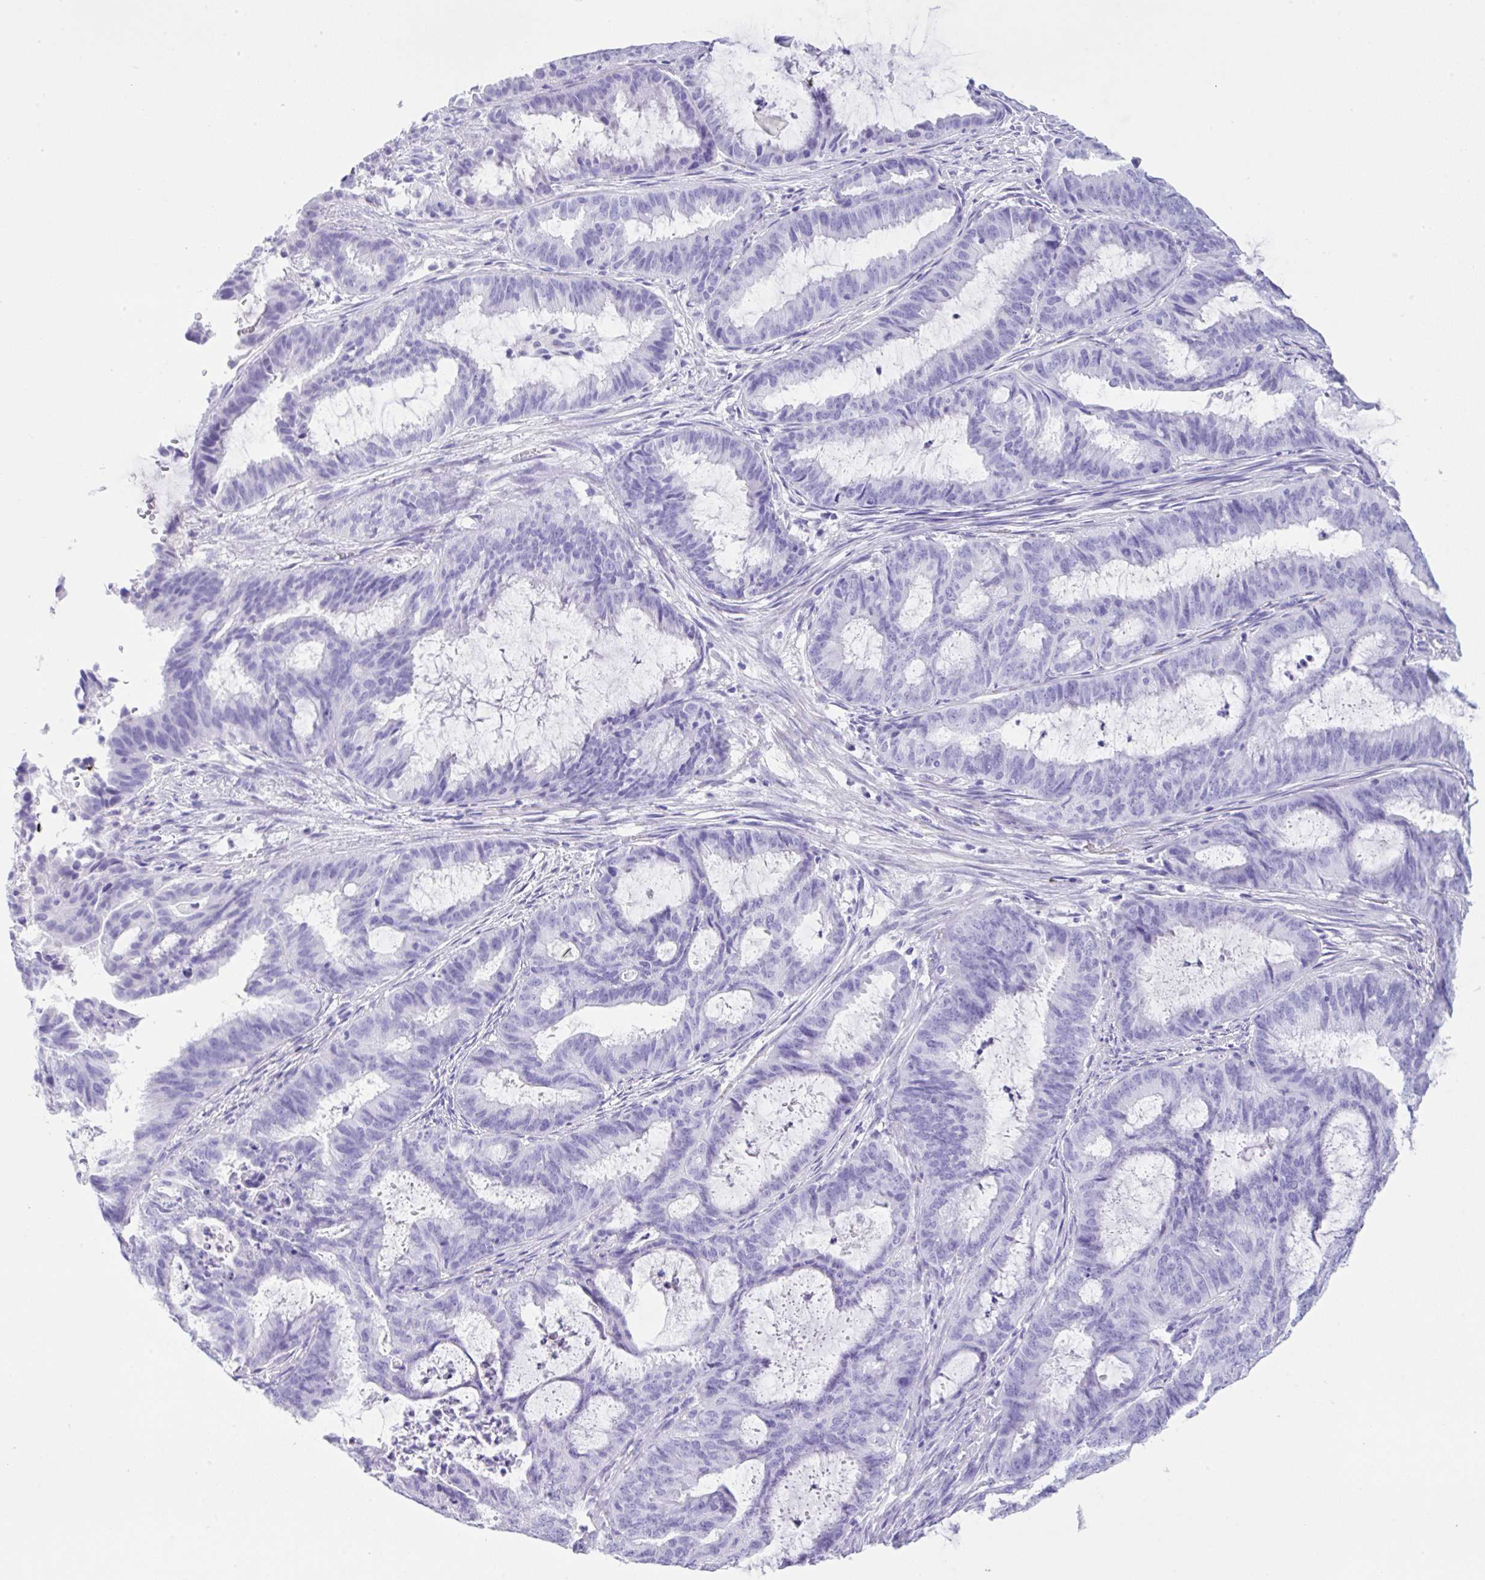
{"staining": {"intensity": "negative", "quantity": "none", "location": "none"}, "tissue": "endometrial cancer", "cell_type": "Tumor cells", "image_type": "cancer", "snomed": [{"axis": "morphology", "description": "Adenocarcinoma, NOS"}, {"axis": "topography", "description": "Endometrium"}], "caption": "Immunohistochemistry image of endometrial cancer (adenocarcinoma) stained for a protein (brown), which shows no positivity in tumor cells.", "gene": "CPA1", "patient": {"sex": "female", "age": 51}}